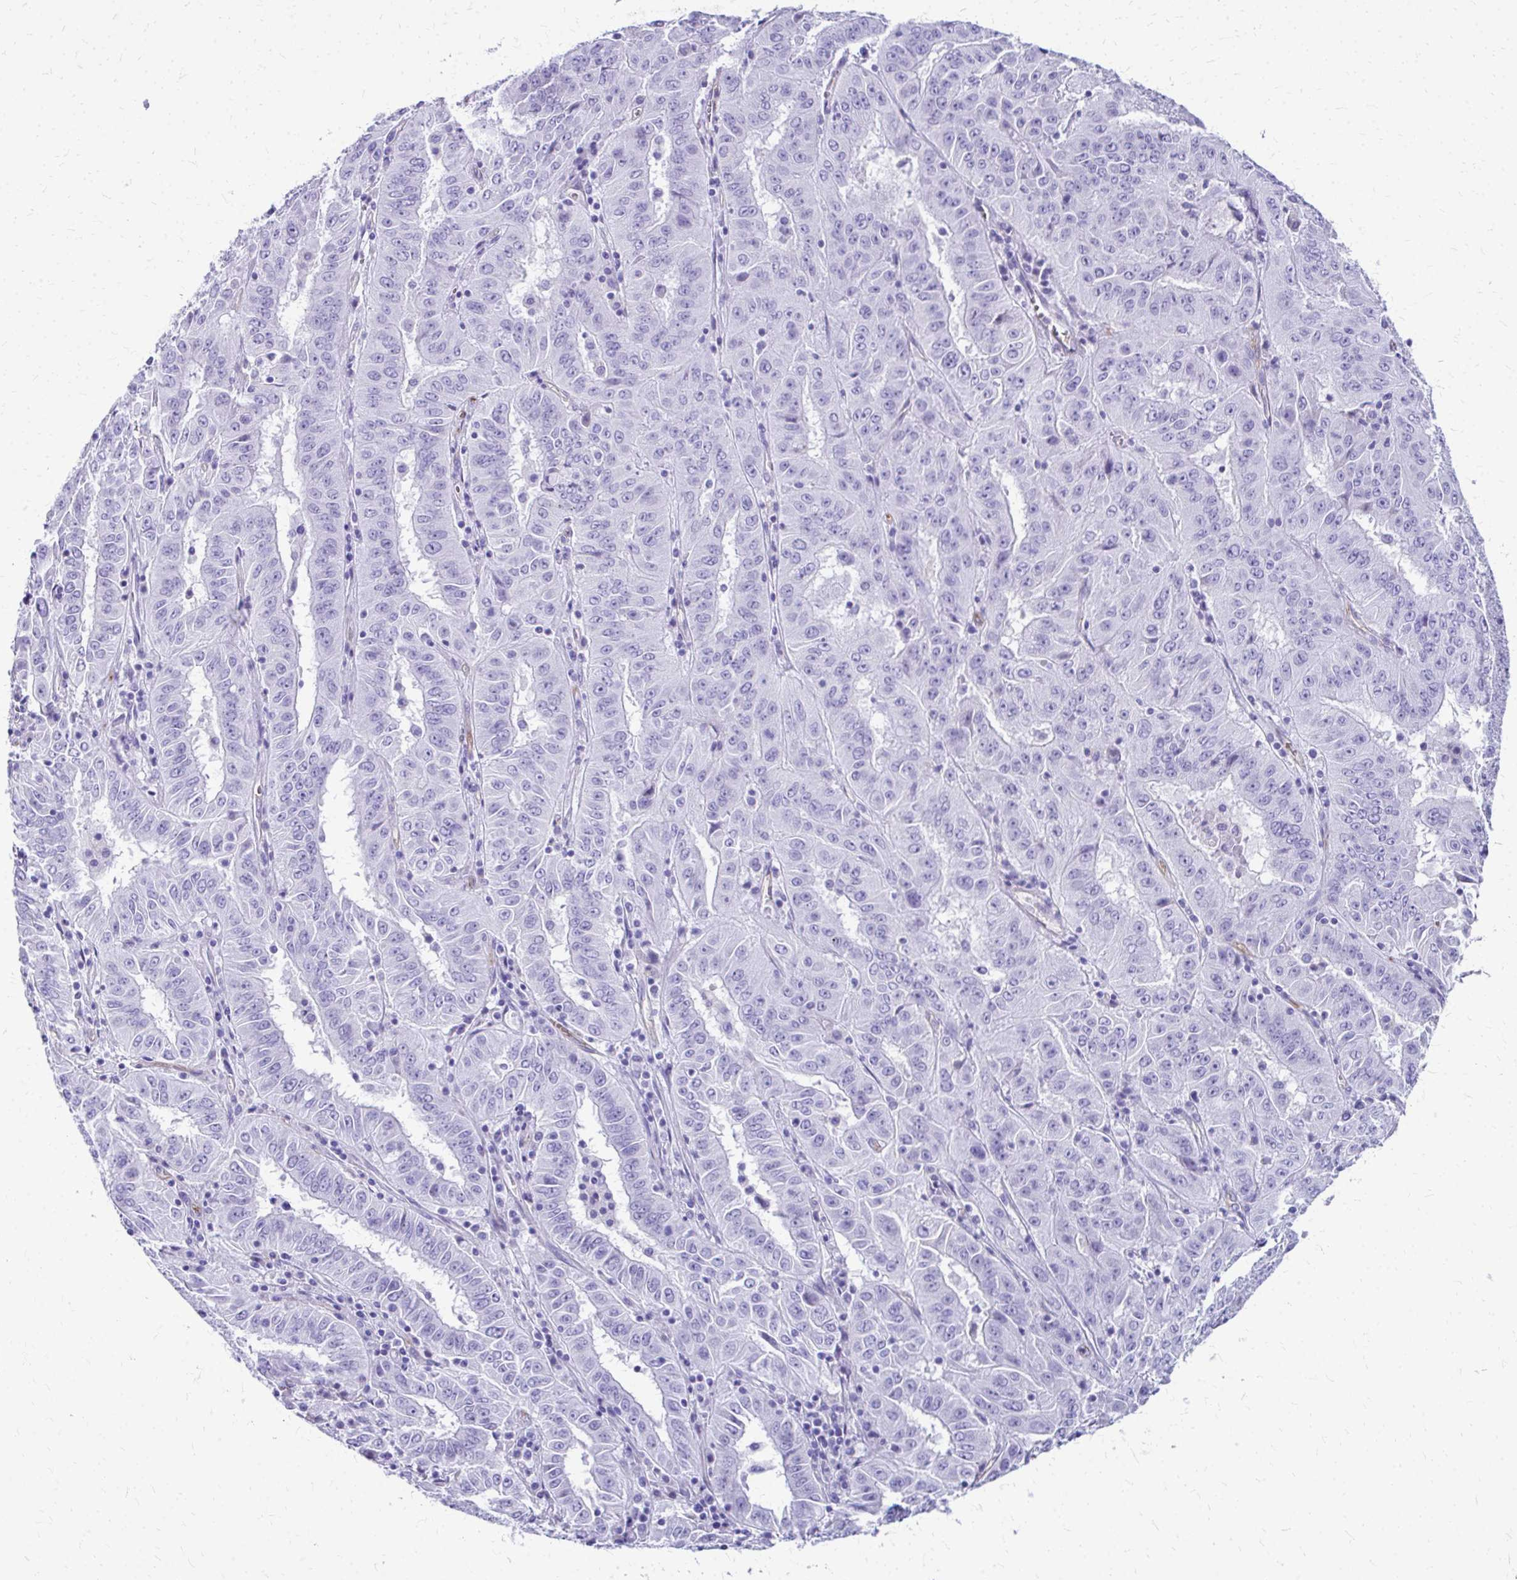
{"staining": {"intensity": "negative", "quantity": "none", "location": "none"}, "tissue": "pancreatic cancer", "cell_type": "Tumor cells", "image_type": "cancer", "snomed": [{"axis": "morphology", "description": "Adenocarcinoma, NOS"}, {"axis": "topography", "description": "Pancreas"}], "caption": "IHC histopathology image of neoplastic tissue: human pancreatic cancer (adenocarcinoma) stained with DAB displays no significant protein positivity in tumor cells. (DAB (3,3'-diaminobenzidine) immunohistochemistry (IHC), high magnification).", "gene": "TPSG1", "patient": {"sex": "male", "age": 63}}